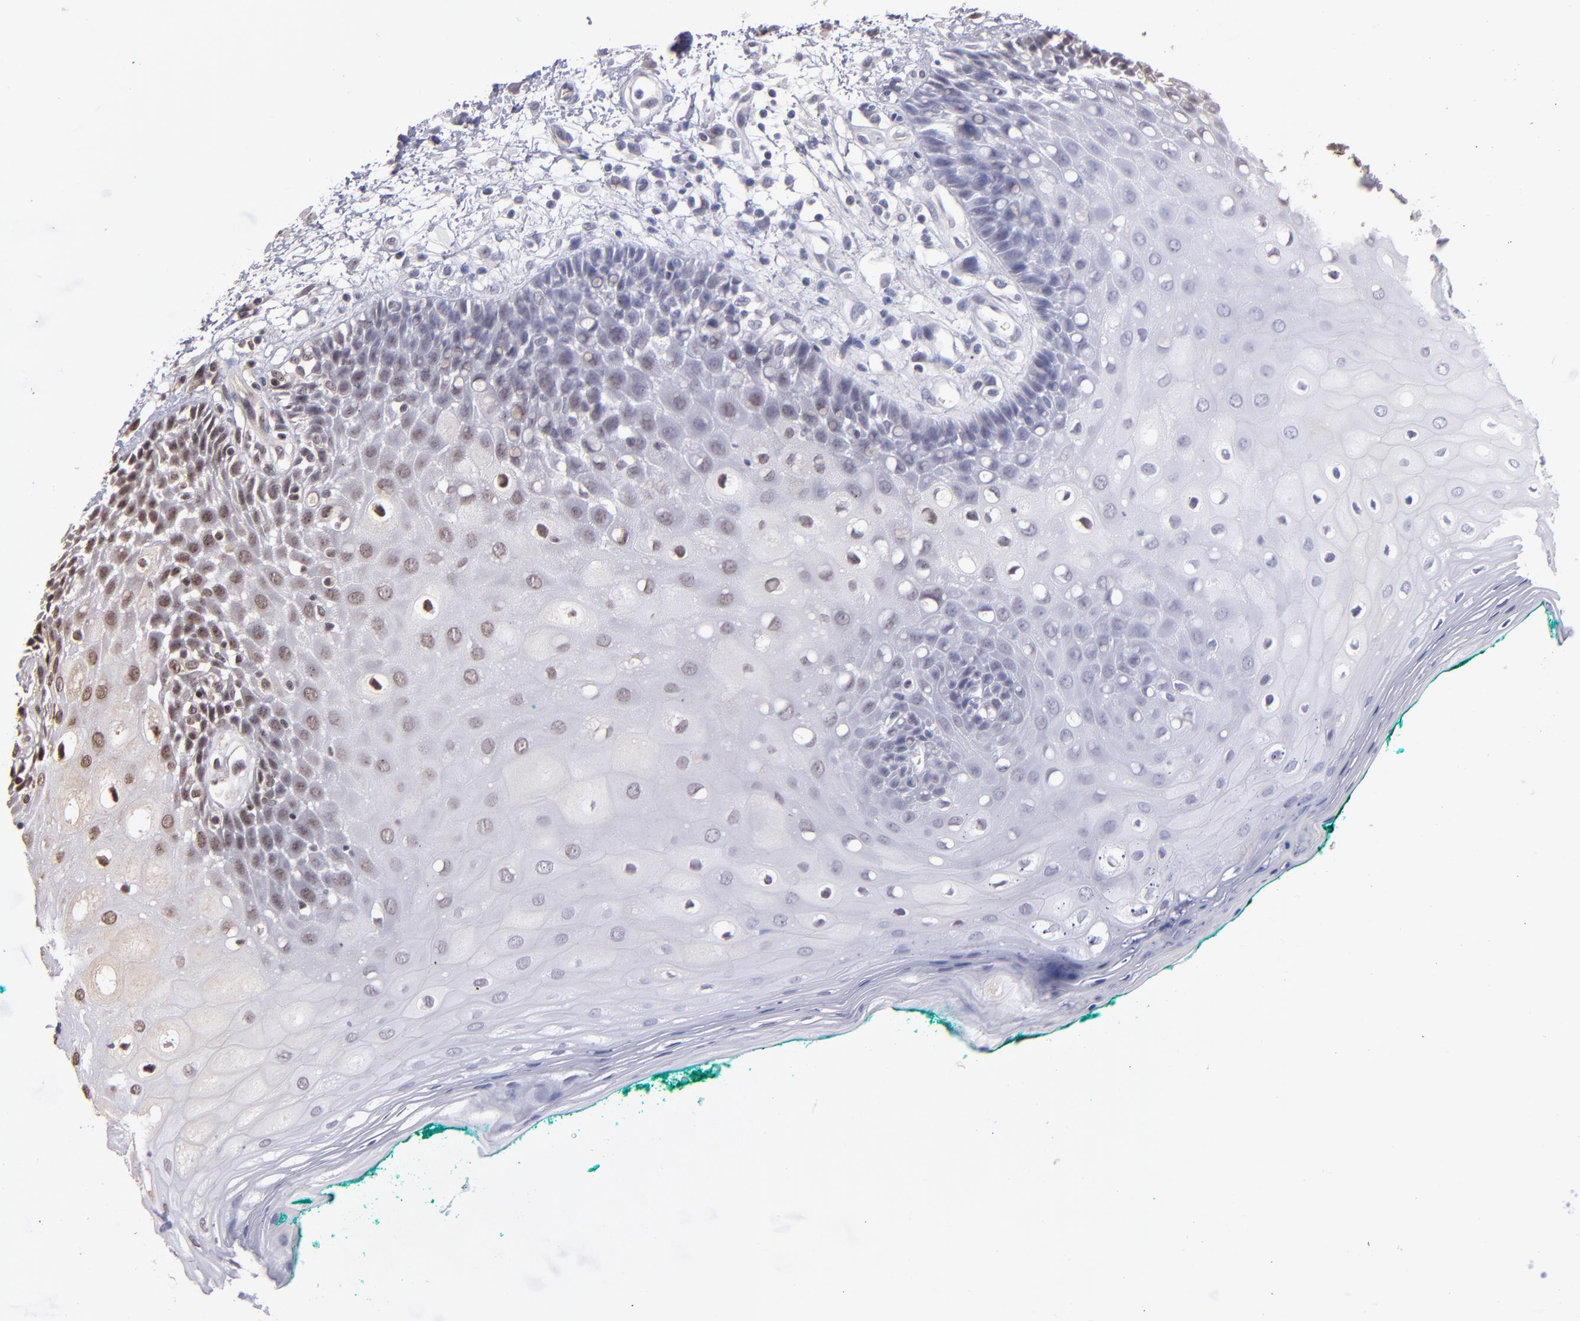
{"staining": {"intensity": "moderate", "quantity": "25%-75%", "location": "nuclear"}, "tissue": "oral mucosa", "cell_type": "Squamous epithelial cells", "image_type": "normal", "snomed": [{"axis": "morphology", "description": "Normal tissue, NOS"}, {"axis": "morphology", "description": "Squamous cell carcinoma, NOS"}, {"axis": "topography", "description": "Skeletal muscle"}, {"axis": "topography", "description": "Oral tissue"}, {"axis": "topography", "description": "Head-Neck"}], "caption": "Moderate nuclear expression is seen in approximately 25%-75% of squamous epithelial cells in unremarkable oral mucosa. (DAB IHC with brightfield microscopy, high magnification).", "gene": "ABHD12B", "patient": {"sex": "female", "age": 84}}